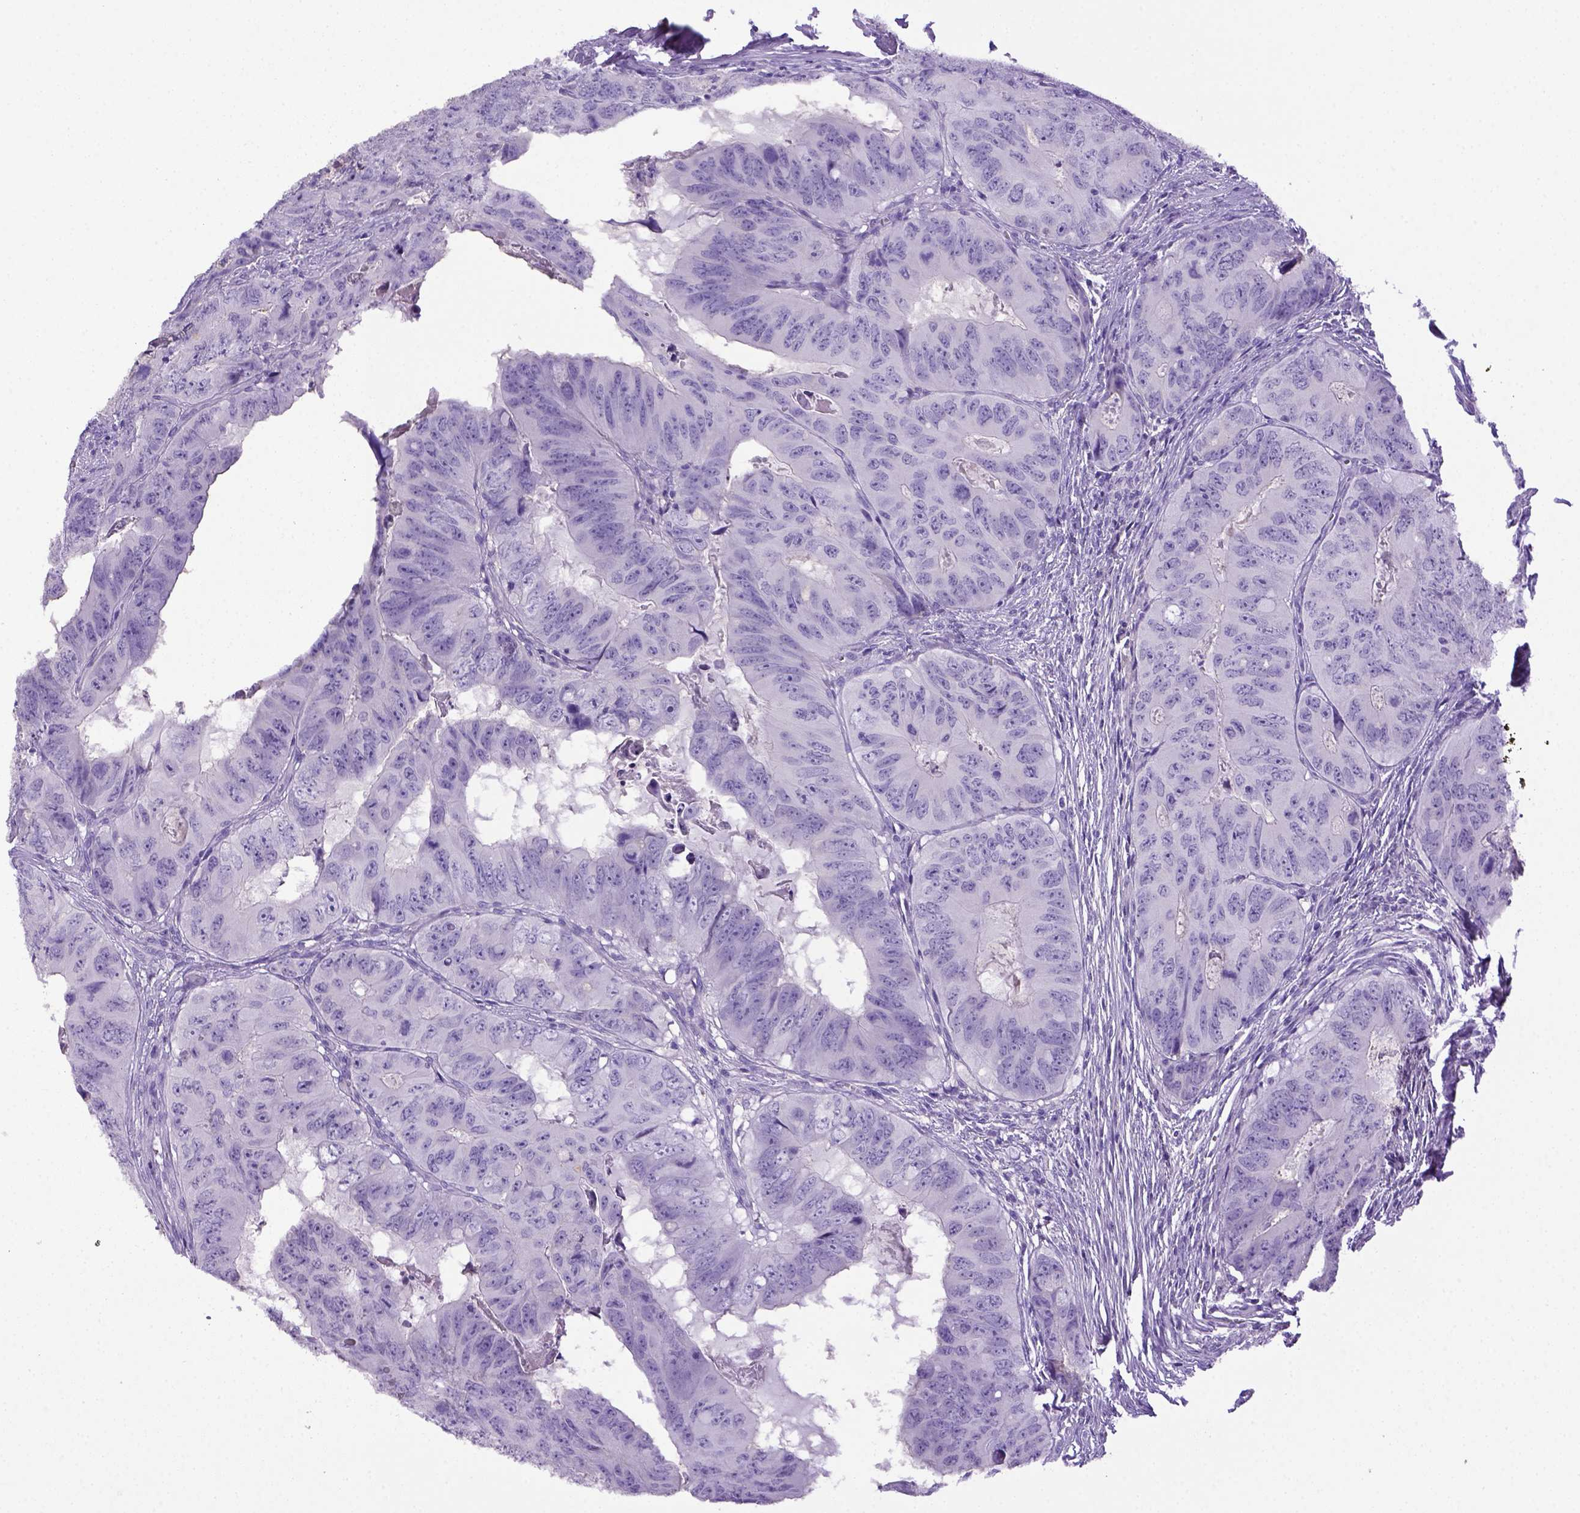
{"staining": {"intensity": "negative", "quantity": "none", "location": "none"}, "tissue": "colorectal cancer", "cell_type": "Tumor cells", "image_type": "cancer", "snomed": [{"axis": "morphology", "description": "Adenocarcinoma, NOS"}, {"axis": "topography", "description": "Colon"}], "caption": "Tumor cells show no significant protein staining in adenocarcinoma (colorectal). (IHC, brightfield microscopy, high magnification).", "gene": "ITIH4", "patient": {"sex": "male", "age": 79}}